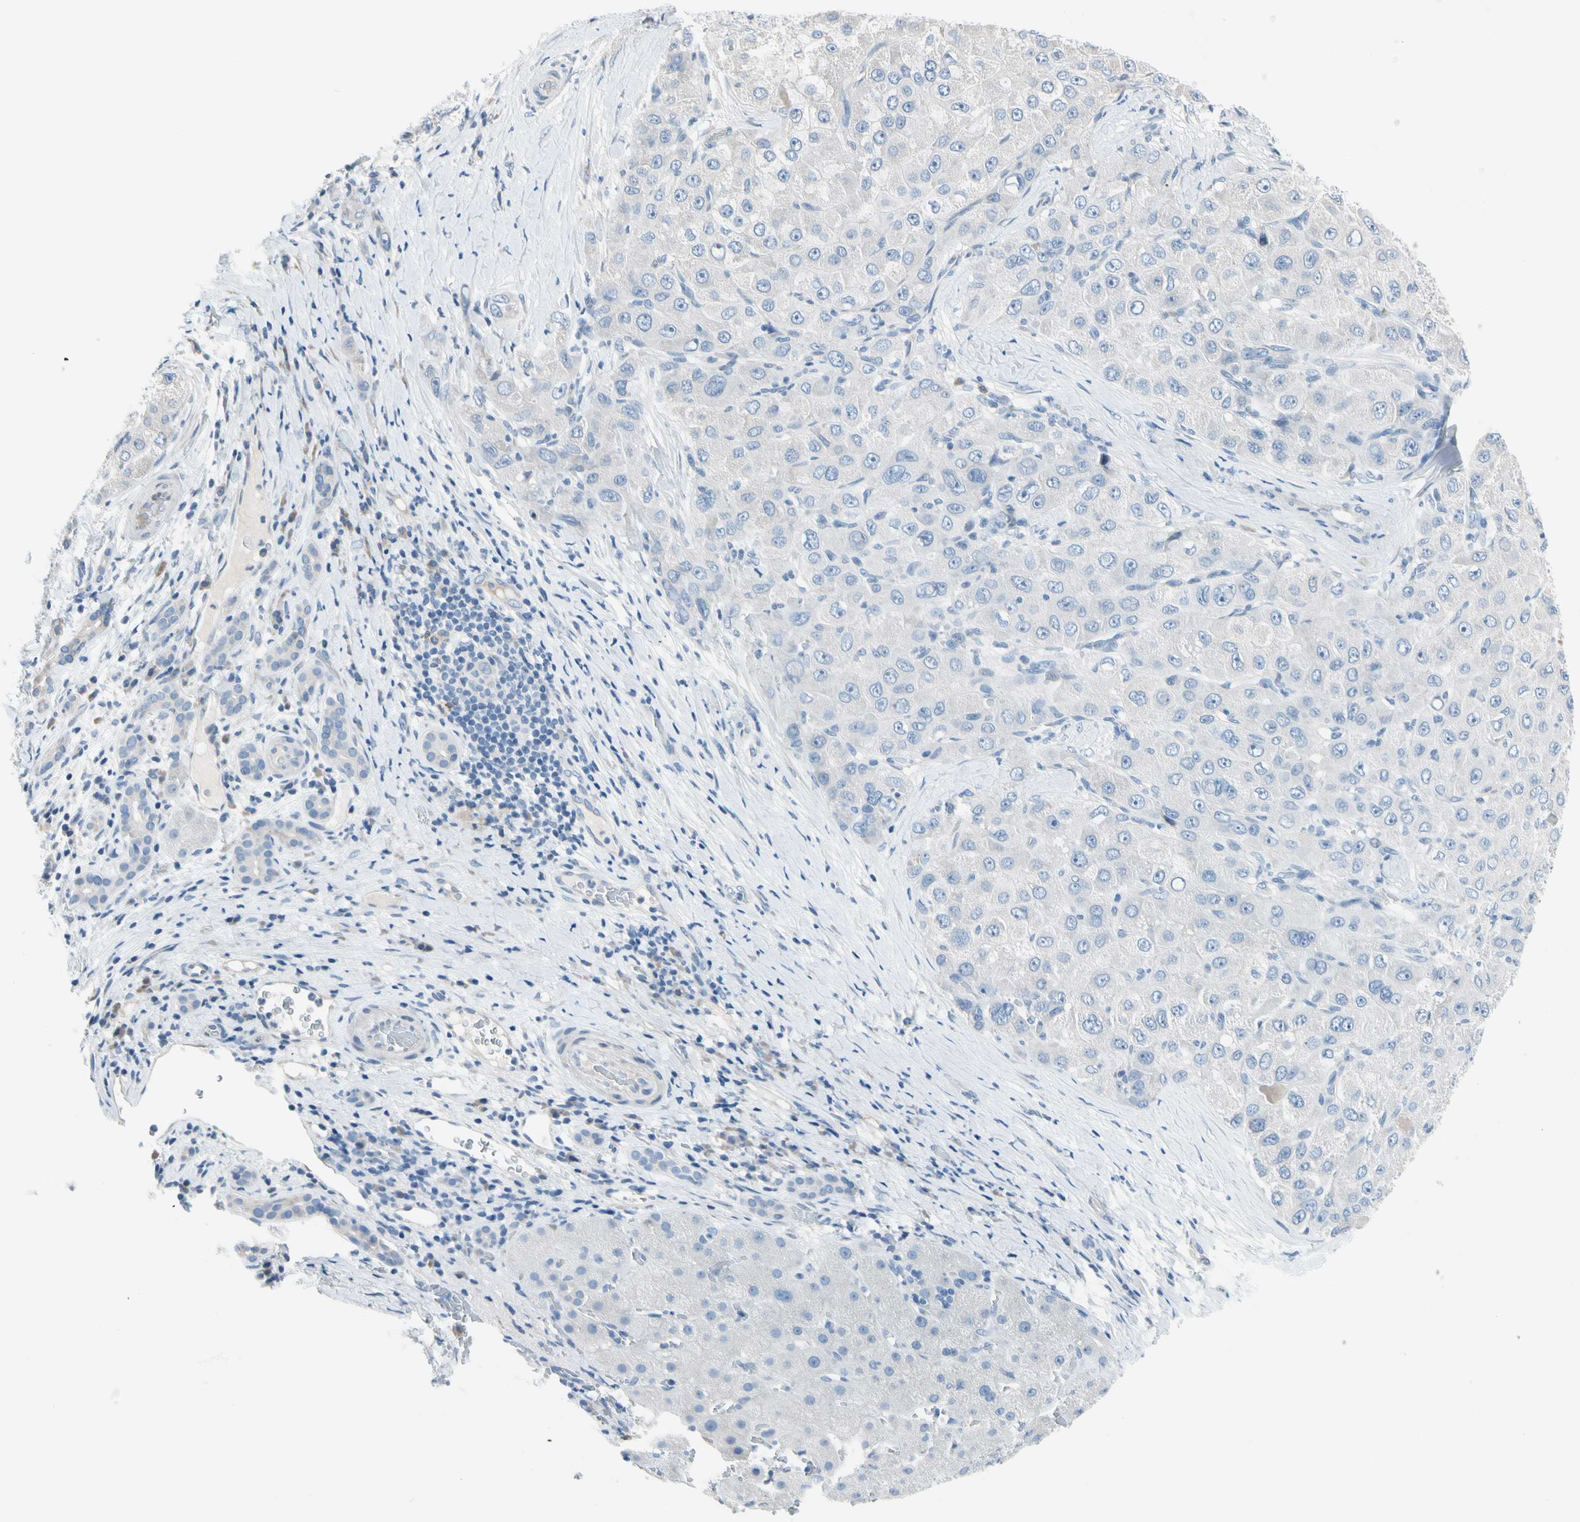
{"staining": {"intensity": "negative", "quantity": "none", "location": "none"}, "tissue": "liver cancer", "cell_type": "Tumor cells", "image_type": "cancer", "snomed": [{"axis": "morphology", "description": "Carcinoma, Hepatocellular, NOS"}, {"axis": "topography", "description": "Liver"}], "caption": "The micrograph shows no staining of tumor cells in liver cancer (hepatocellular carcinoma).", "gene": "STK40", "patient": {"sex": "male", "age": 80}}